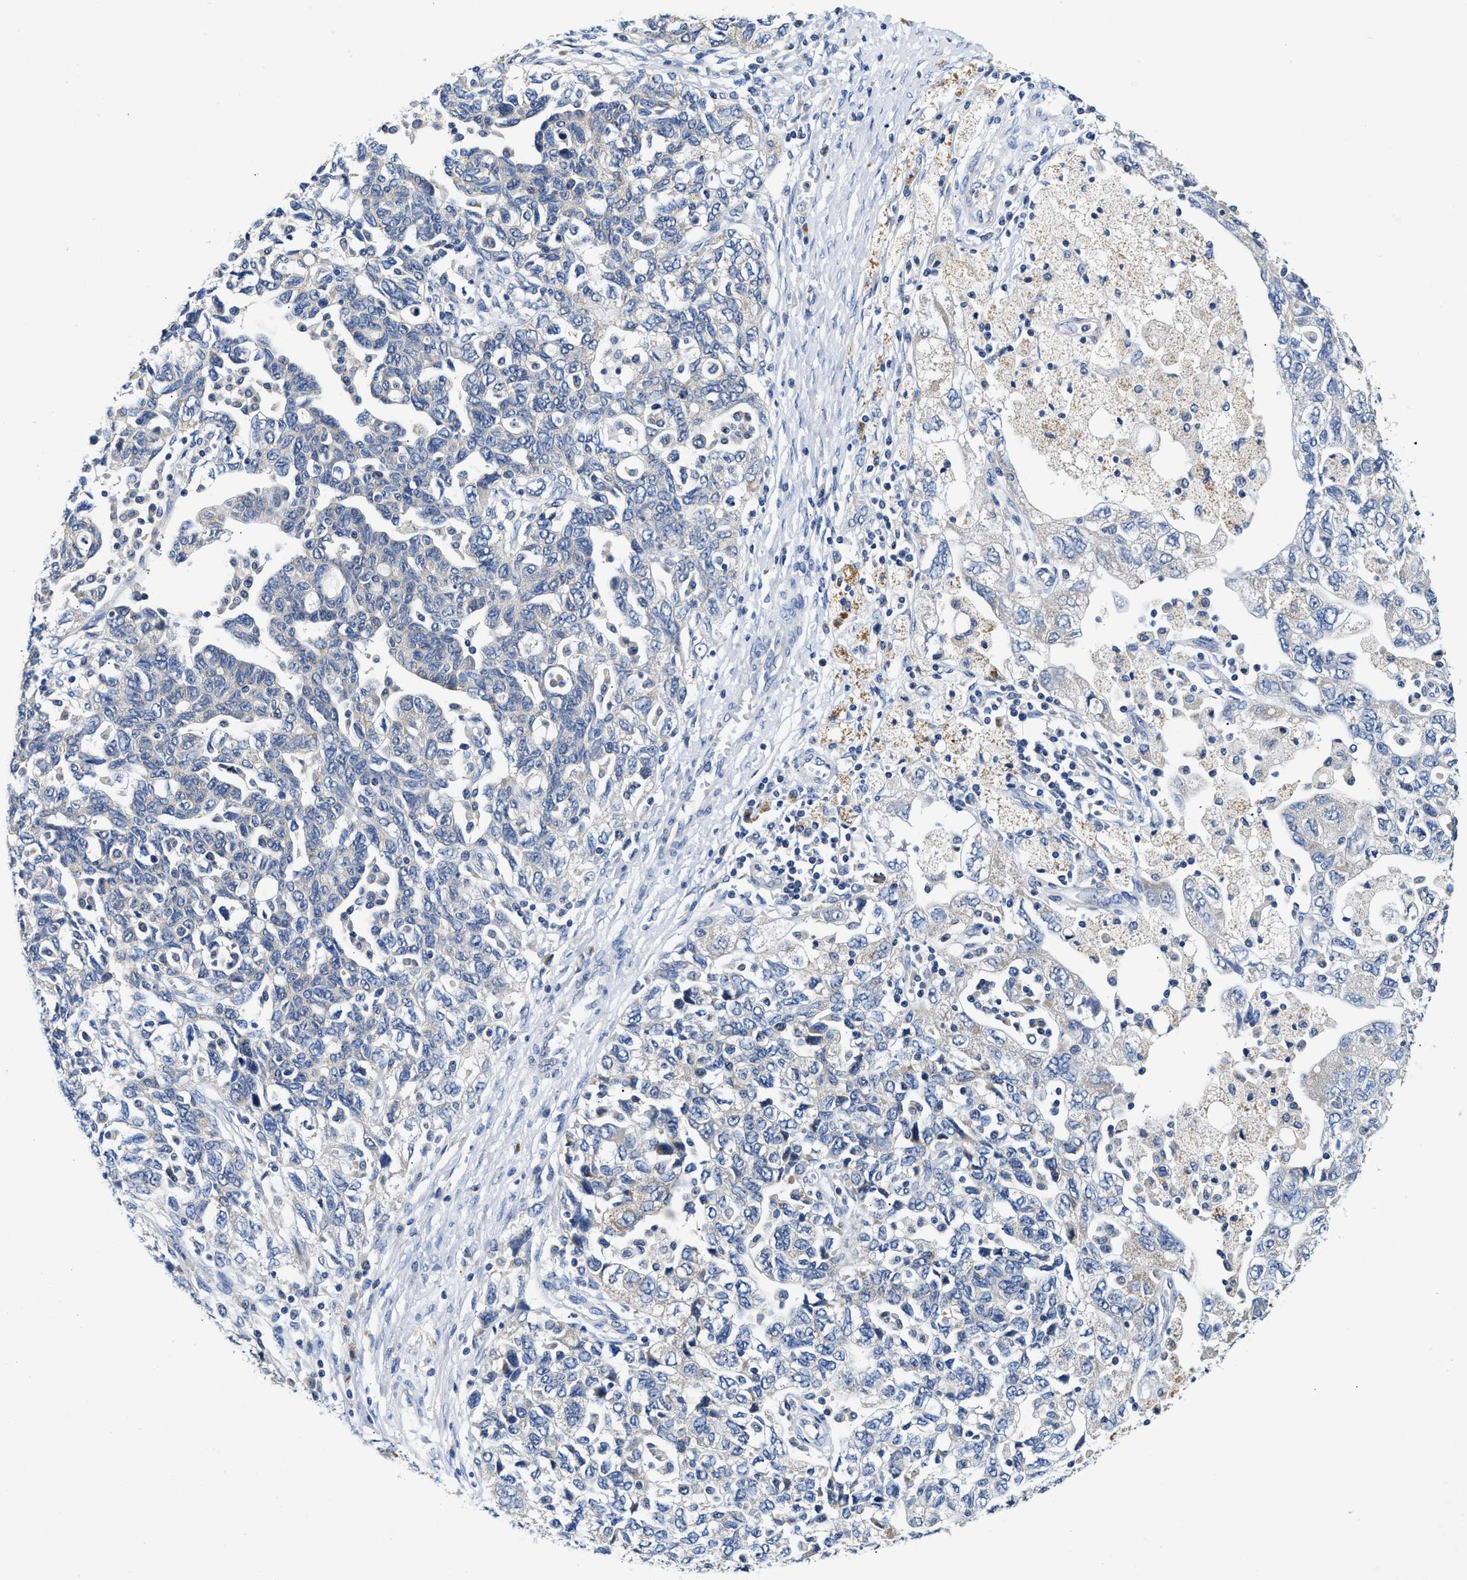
{"staining": {"intensity": "negative", "quantity": "none", "location": "none"}, "tissue": "ovarian cancer", "cell_type": "Tumor cells", "image_type": "cancer", "snomed": [{"axis": "morphology", "description": "Carcinoma, NOS"}, {"axis": "morphology", "description": "Cystadenocarcinoma, serous, NOS"}, {"axis": "topography", "description": "Ovary"}], "caption": "This is a histopathology image of immunohistochemistry (IHC) staining of ovarian cancer (serous cystadenocarcinoma), which shows no expression in tumor cells.", "gene": "FAM185A", "patient": {"sex": "female", "age": 69}}